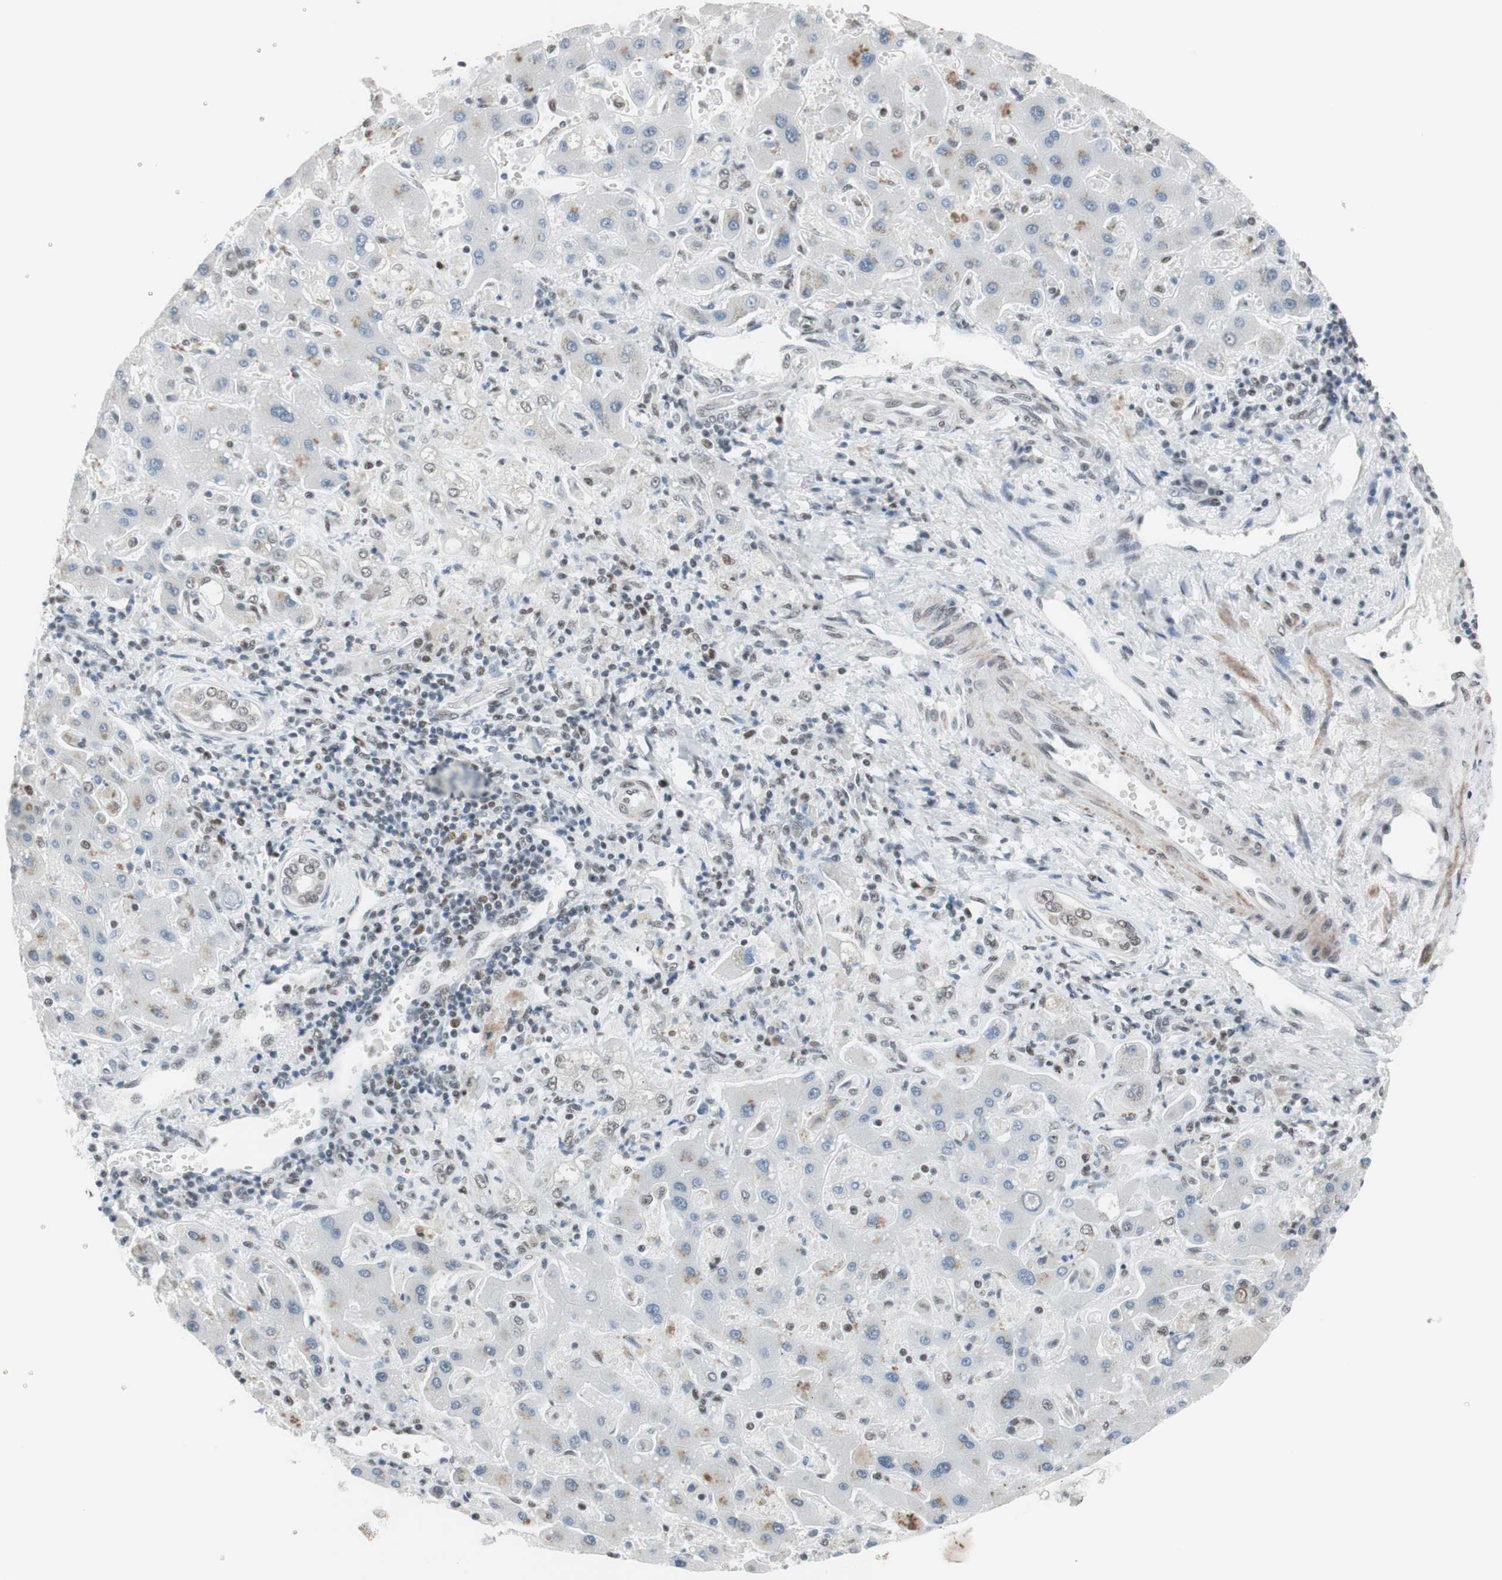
{"staining": {"intensity": "negative", "quantity": "none", "location": "none"}, "tissue": "liver cancer", "cell_type": "Tumor cells", "image_type": "cancer", "snomed": [{"axis": "morphology", "description": "Cholangiocarcinoma"}, {"axis": "topography", "description": "Liver"}], "caption": "Immunohistochemical staining of liver cancer demonstrates no significant expression in tumor cells.", "gene": "ARID1A", "patient": {"sex": "male", "age": 50}}